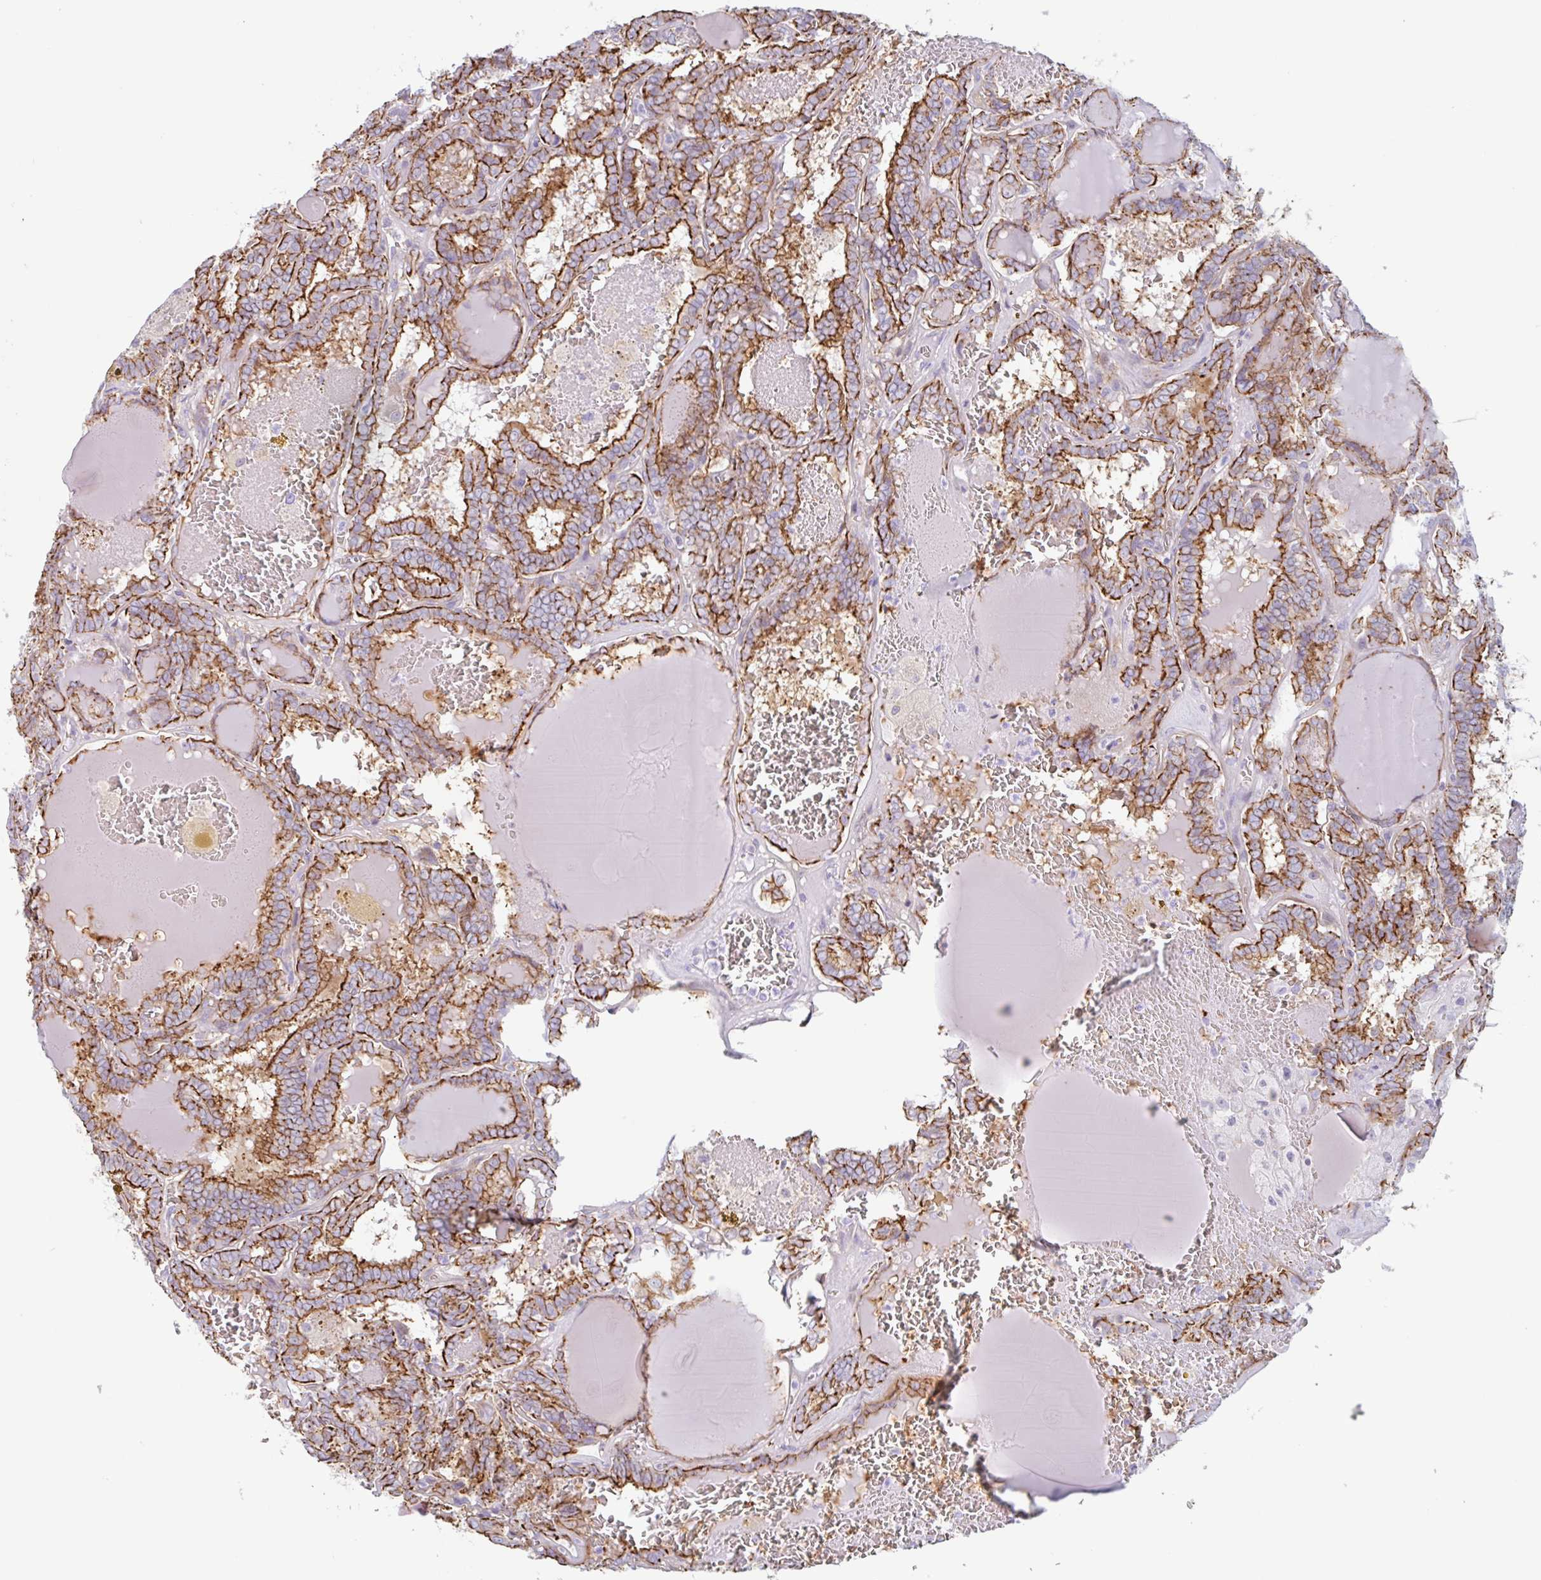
{"staining": {"intensity": "strong", "quantity": ">75%", "location": "cytoplasmic/membranous"}, "tissue": "thyroid cancer", "cell_type": "Tumor cells", "image_type": "cancer", "snomed": [{"axis": "morphology", "description": "Papillary adenocarcinoma, NOS"}, {"axis": "topography", "description": "Thyroid gland"}], "caption": "Approximately >75% of tumor cells in human thyroid cancer reveal strong cytoplasmic/membranous protein staining as visualized by brown immunohistochemical staining.", "gene": "MYH10", "patient": {"sex": "female", "age": 72}}